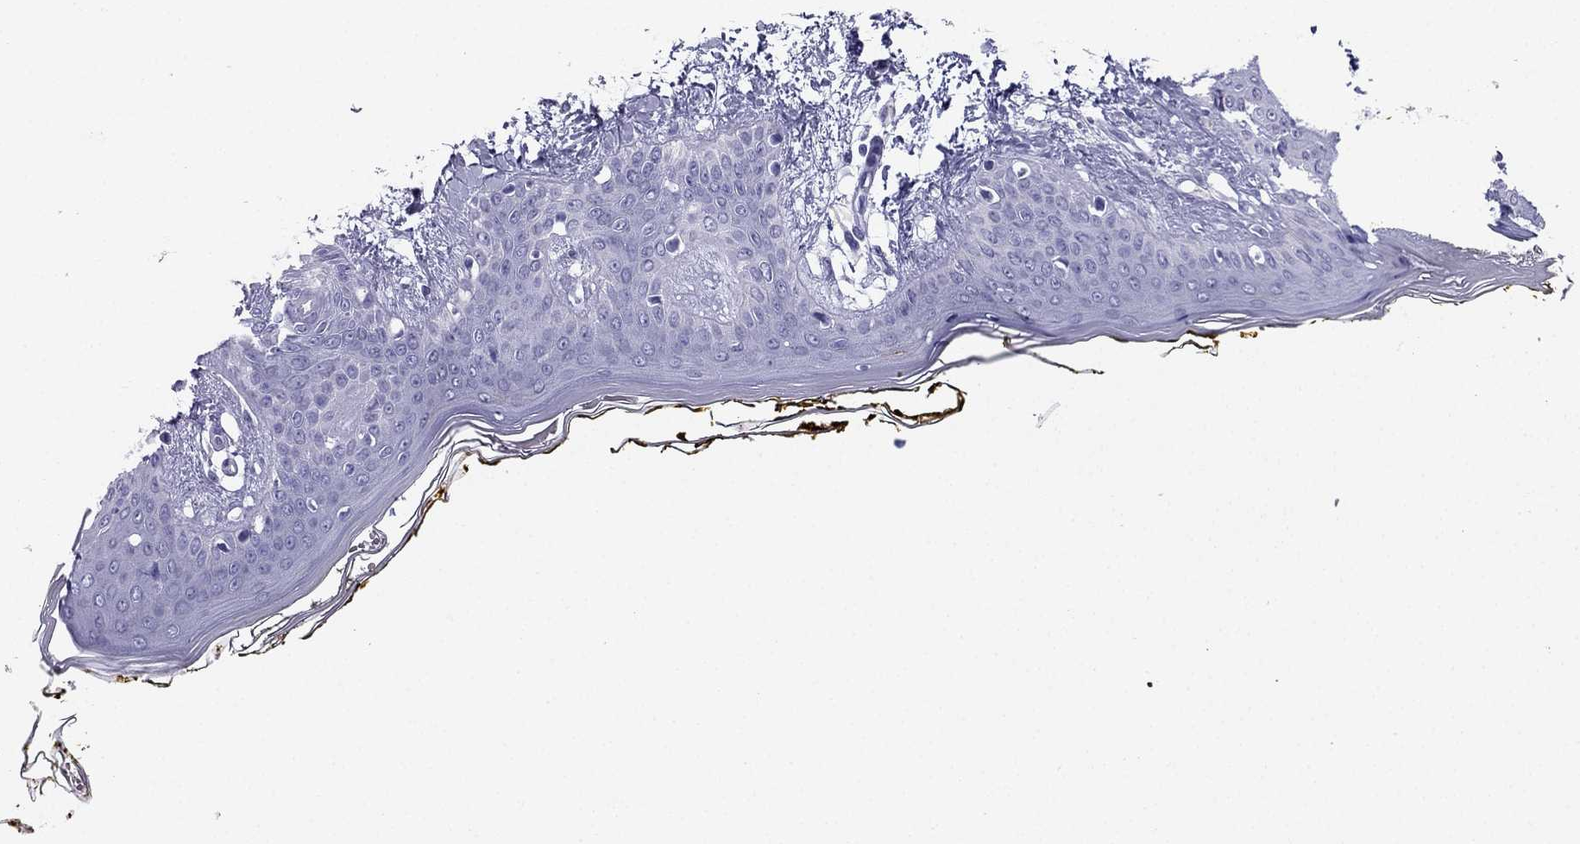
{"staining": {"intensity": "negative", "quantity": "none", "location": "none"}, "tissue": "skin", "cell_type": "Fibroblasts", "image_type": "normal", "snomed": [{"axis": "morphology", "description": "Normal tissue, NOS"}, {"axis": "topography", "description": "Skin"}], "caption": "Unremarkable skin was stained to show a protein in brown. There is no significant expression in fibroblasts. (Immunohistochemistry, brightfield microscopy, high magnification).", "gene": "NPTX1", "patient": {"sex": "female", "age": 34}}